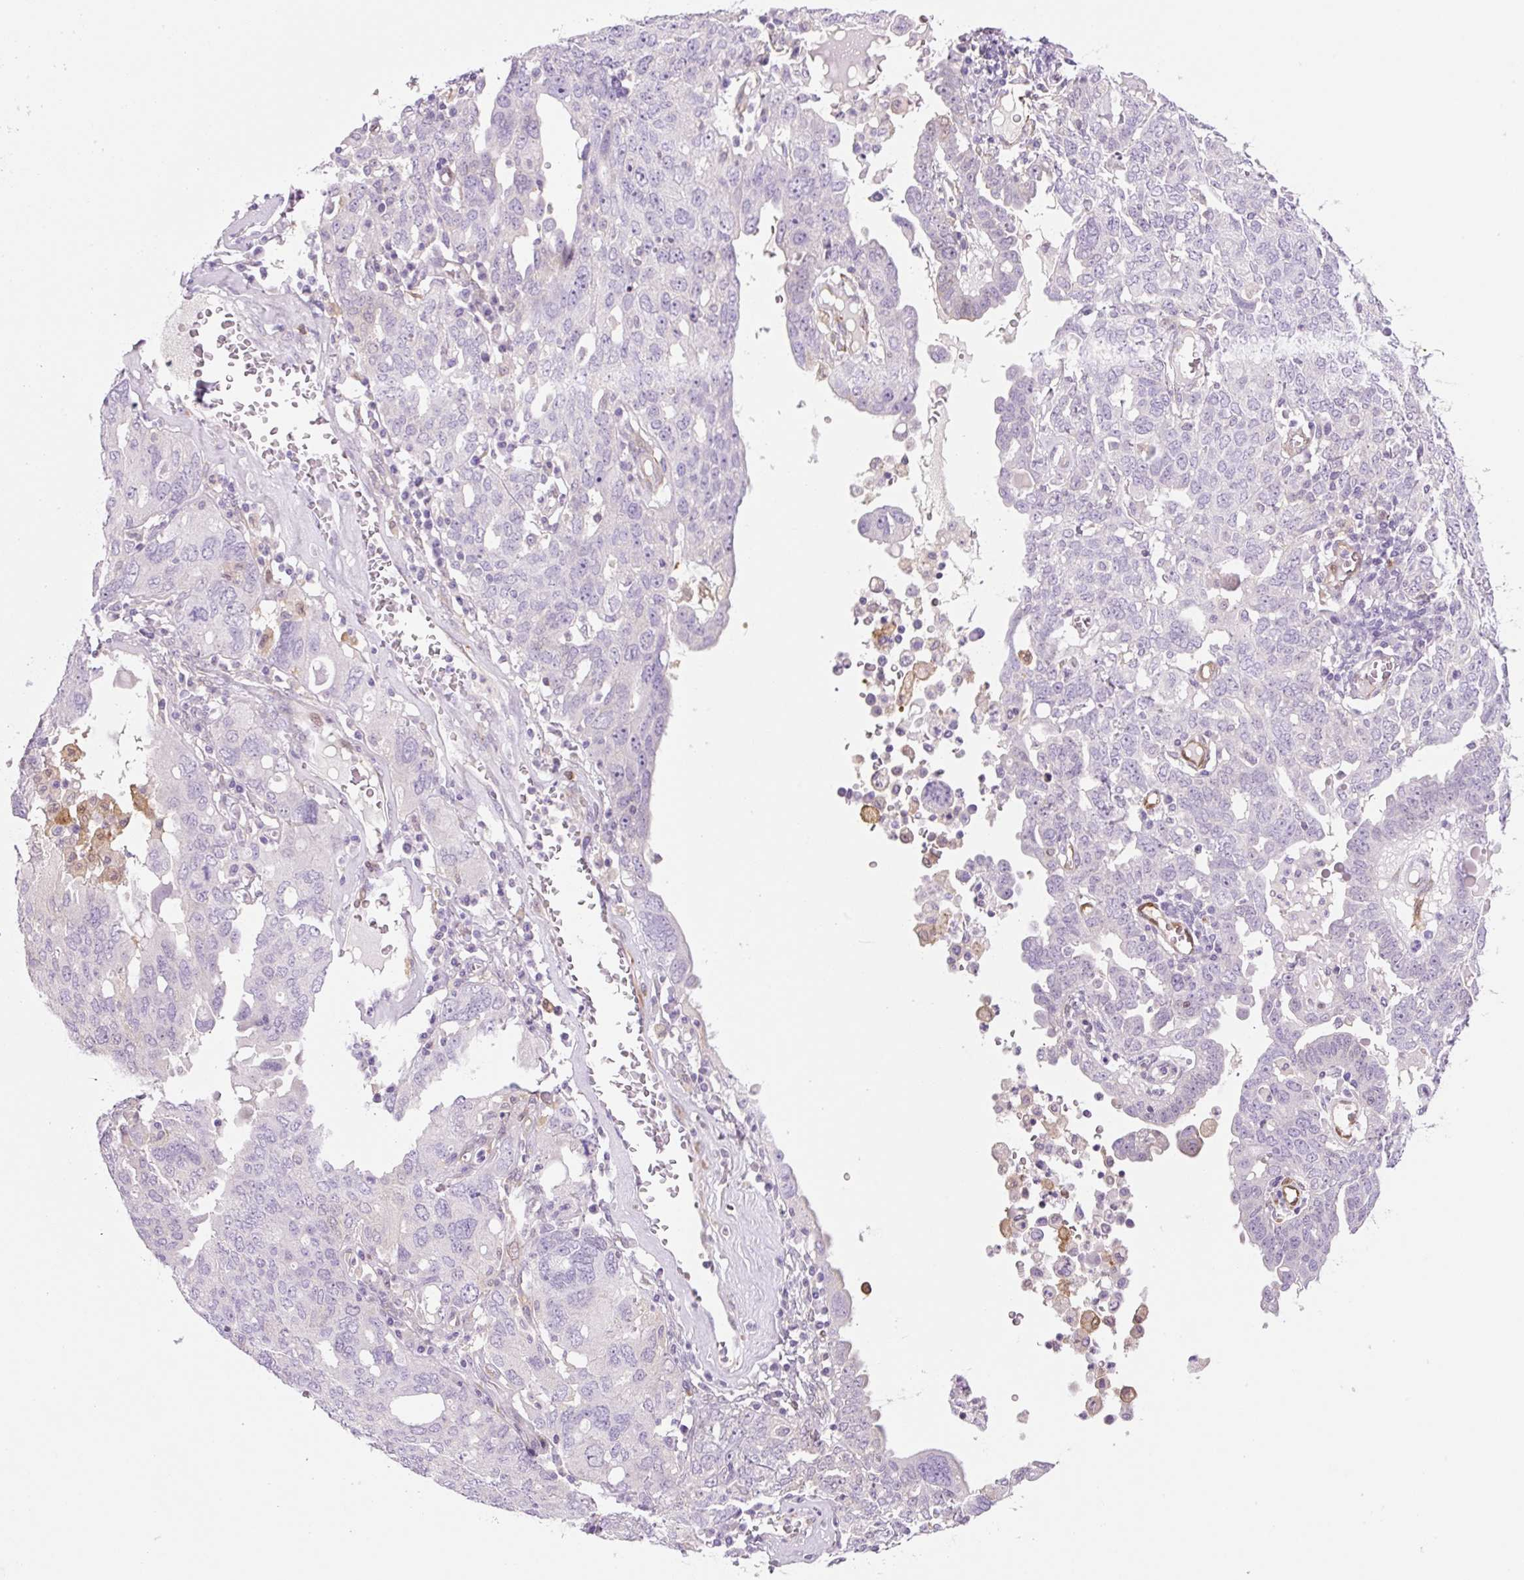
{"staining": {"intensity": "negative", "quantity": "none", "location": "none"}, "tissue": "ovarian cancer", "cell_type": "Tumor cells", "image_type": "cancer", "snomed": [{"axis": "morphology", "description": "Carcinoma, endometroid"}, {"axis": "topography", "description": "Ovary"}], "caption": "There is no significant staining in tumor cells of ovarian cancer (endometroid carcinoma).", "gene": "FABP5", "patient": {"sex": "female", "age": 62}}